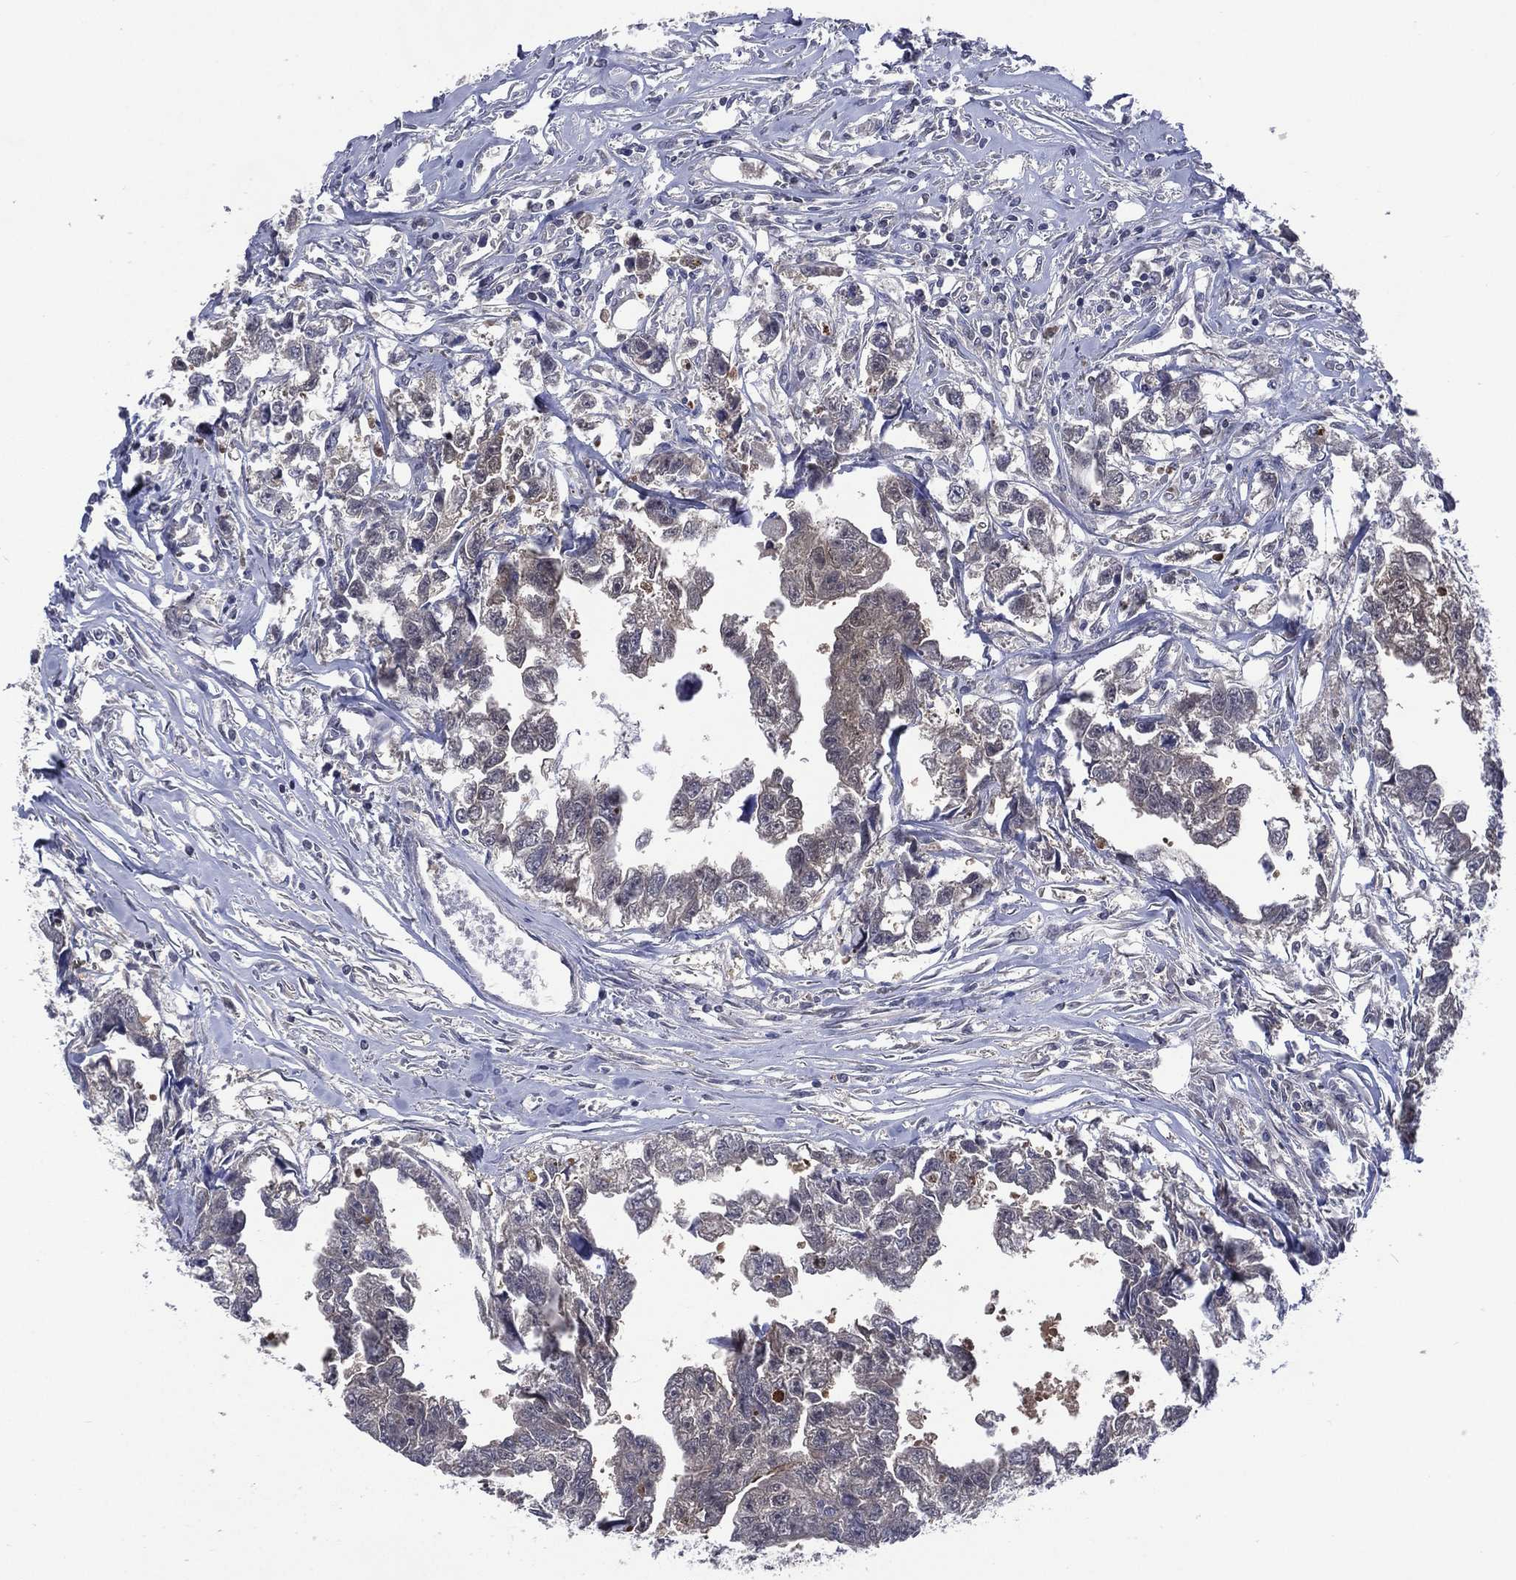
{"staining": {"intensity": "negative", "quantity": "none", "location": "none"}, "tissue": "testis cancer", "cell_type": "Tumor cells", "image_type": "cancer", "snomed": [{"axis": "morphology", "description": "Carcinoma, Embryonal, NOS"}, {"axis": "morphology", "description": "Teratoma, malignant, NOS"}, {"axis": "topography", "description": "Testis"}], "caption": "This is an IHC histopathology image of testis embryonal carcinoma. There is no positivity in tumor cells.", "gene": "MTAP", "patient": {"sex": "male", "age": 44}}